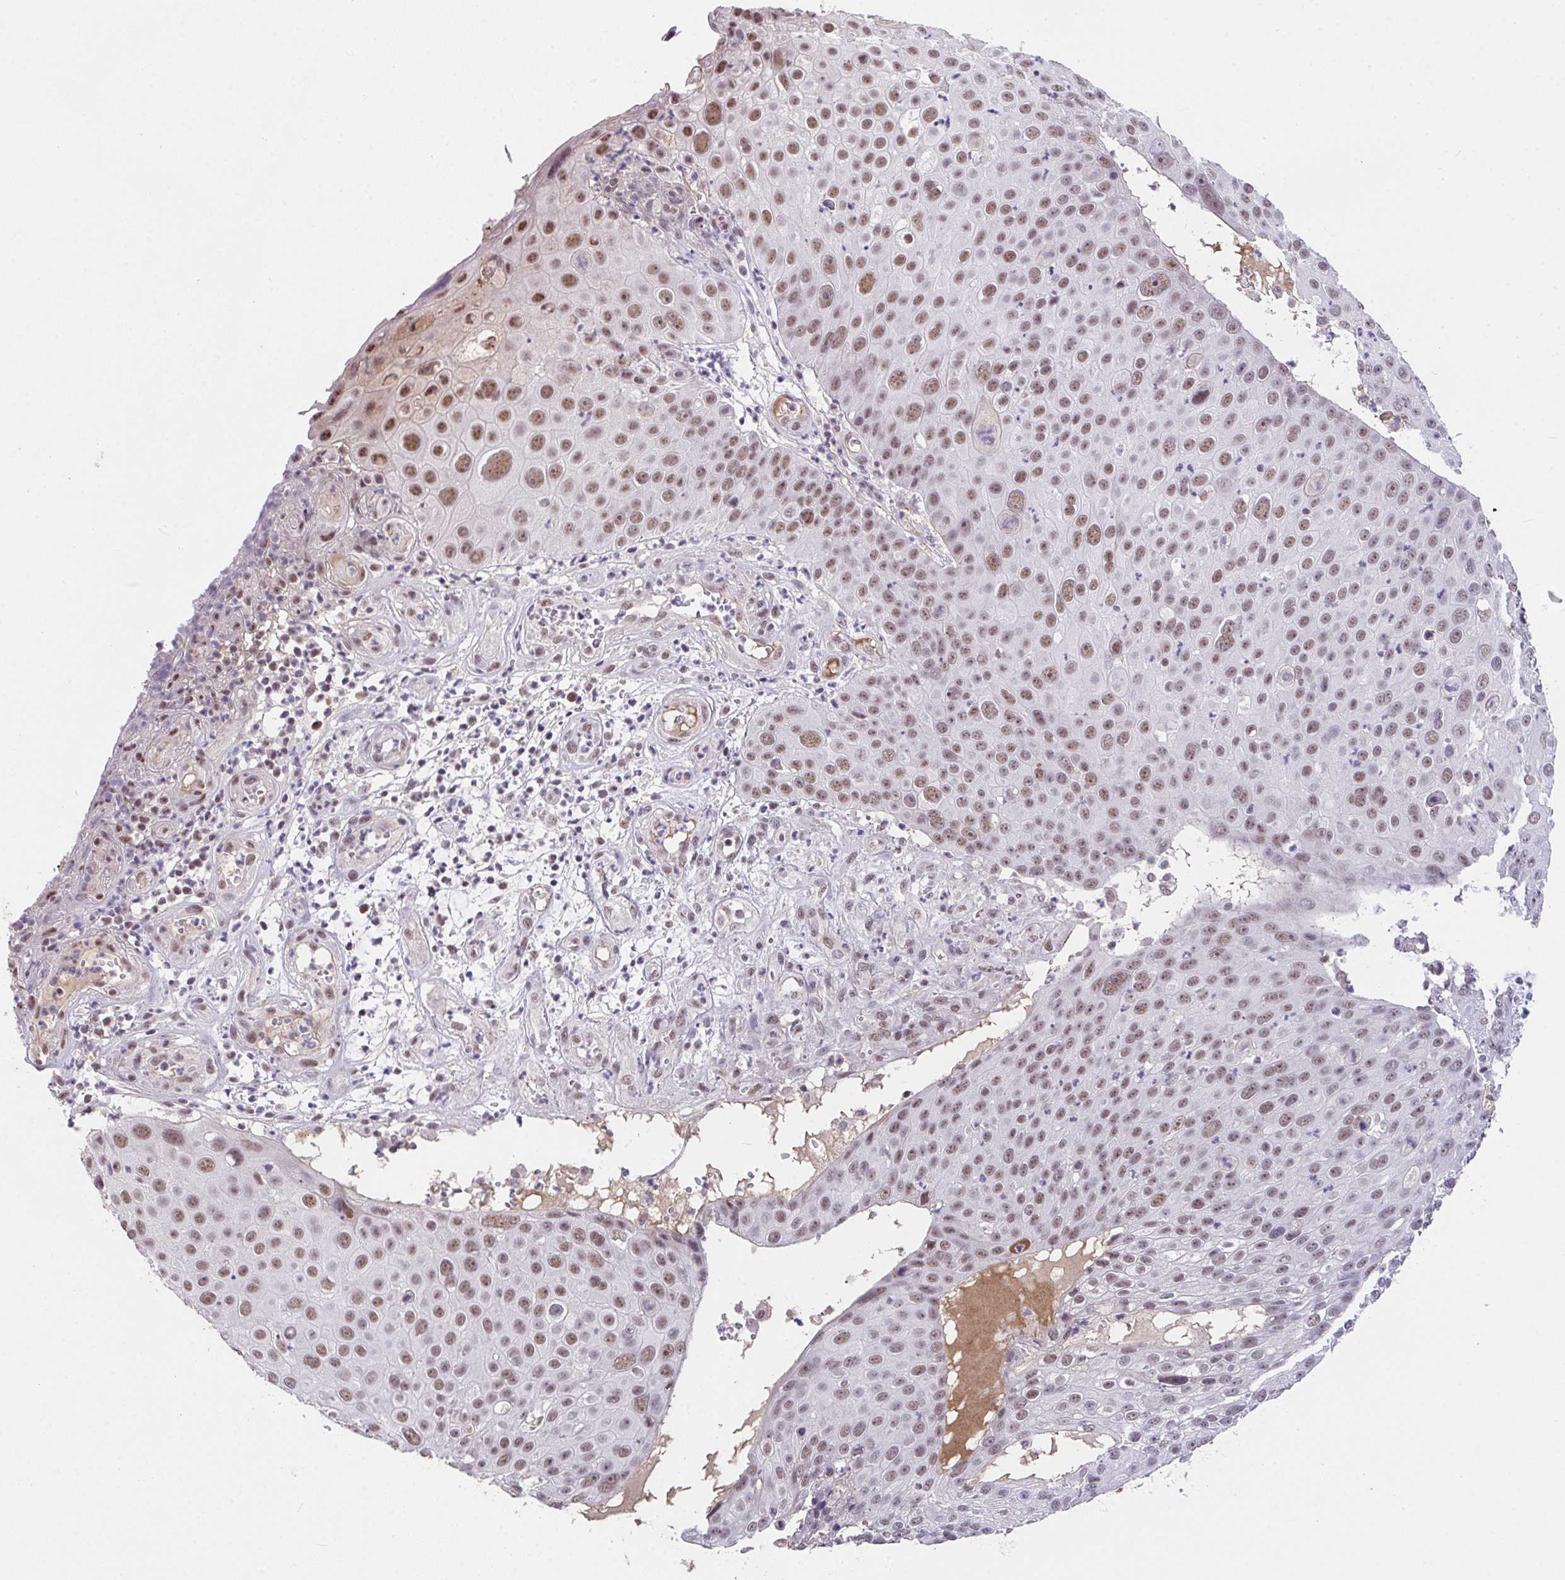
{"staining": {"intensity": "moderate", "quantity": ">75%", "location": "nuclear"}, "tissue": "skin cancer", "cell_type": "Tumor cells", "image_type": "cancer", "snomed": [{"axis": "morphology", "description": "Squamous cell carcinoma, NOS"}, {"axis": "topography", "description": "Skin"}], "caption": "Skin cancer stained with immunohistochemistry shows moderate nuclear staining in about >75% of tumor cells.", "gene": "RBBP6", "patient": {"sex": "male", "age": 71}}